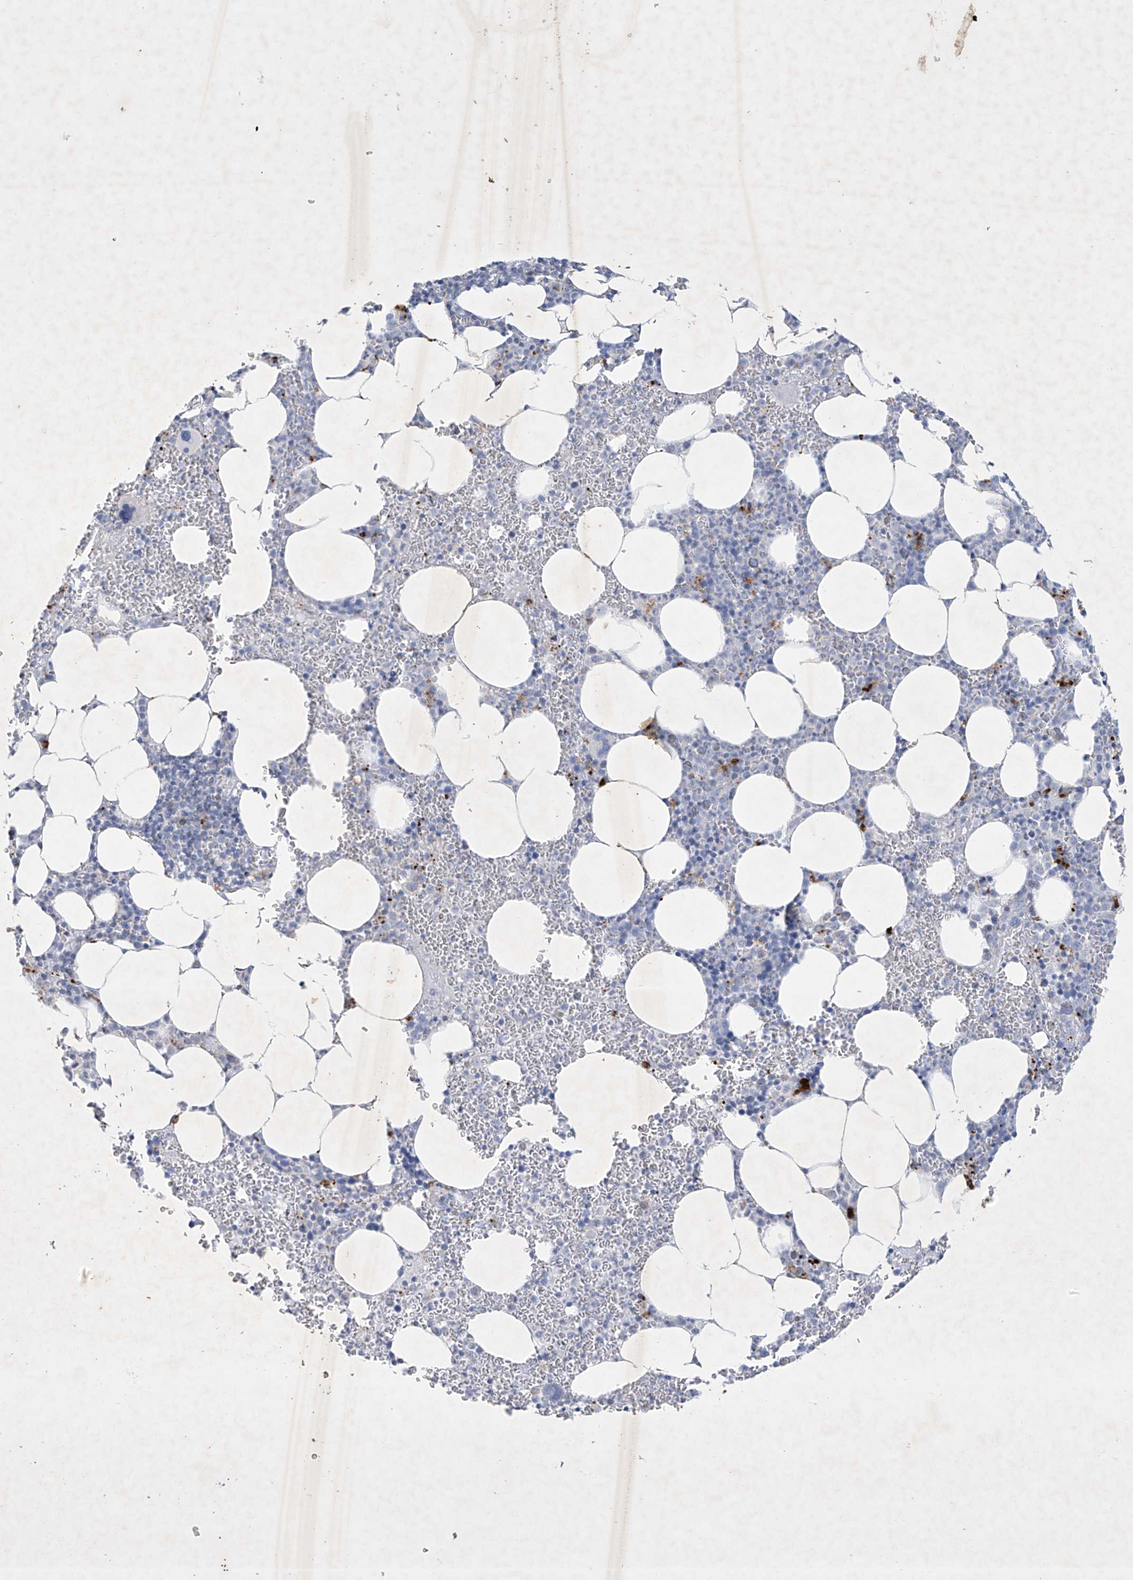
{"staining": {"intensity": "strong", "quantity": "<25%", "location": "cytoplasmic/membranous"}, "tissue": "bone marrow", "cell_type": "Hematopoietic cells", "image_type": "normal", "snomed": [{"axis": "morphology", "description": "Normal tissue, NOS"}, {"axis": "topography", "description": "Bone marrow"}], "caption": "Protein expression analysis of normal bone marrow reveals strong cytoplasmic/membranous expression in about <25% of hematopoietic cells.", "gene": "GPR137C", "patient": {"sex": "female", "age": 78}}